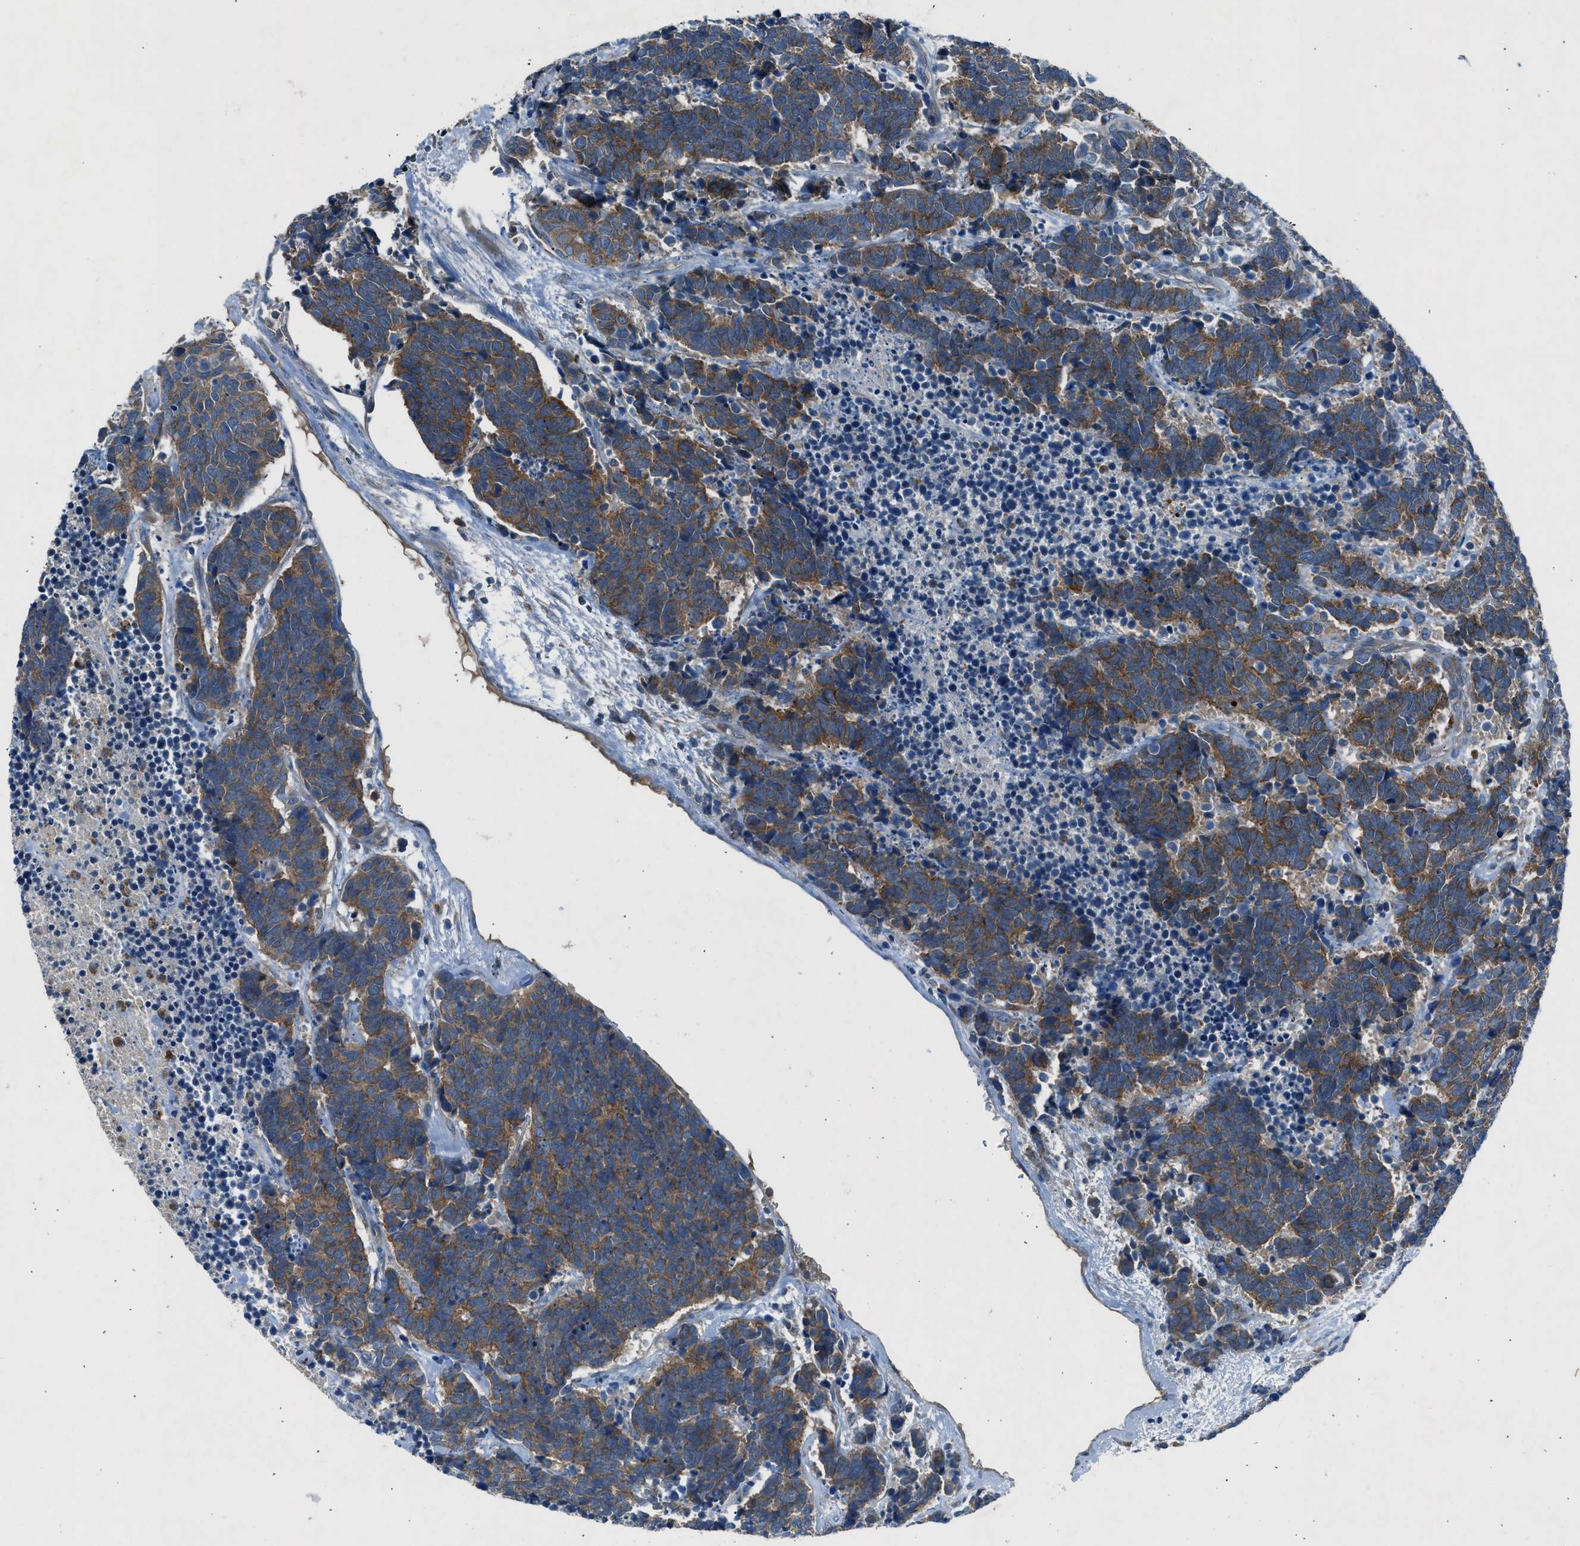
{"staining": {"intensity": "moderate", "quantity": ">75%", "location": "cytoplasmic/membranous"}, "tissue": "carcinoid", "cell_type": "Tumor cells", "image_type": "cancer", "snomed": [{"axis": "morphology", "description": "Carcinoma, NOS"}, {"axis": "morphology", "description": "Carcinoid, malignant, NOS"}, {"axis": "topography", "description": "Urinary bladder"}], "caption": "Tumor cells reveal moderate cytoplasmic/membranous expression in approximately >75% of cells in carcinoid.", "gene": "BMP1", "patient": {"sex": "male", "age": 57}}